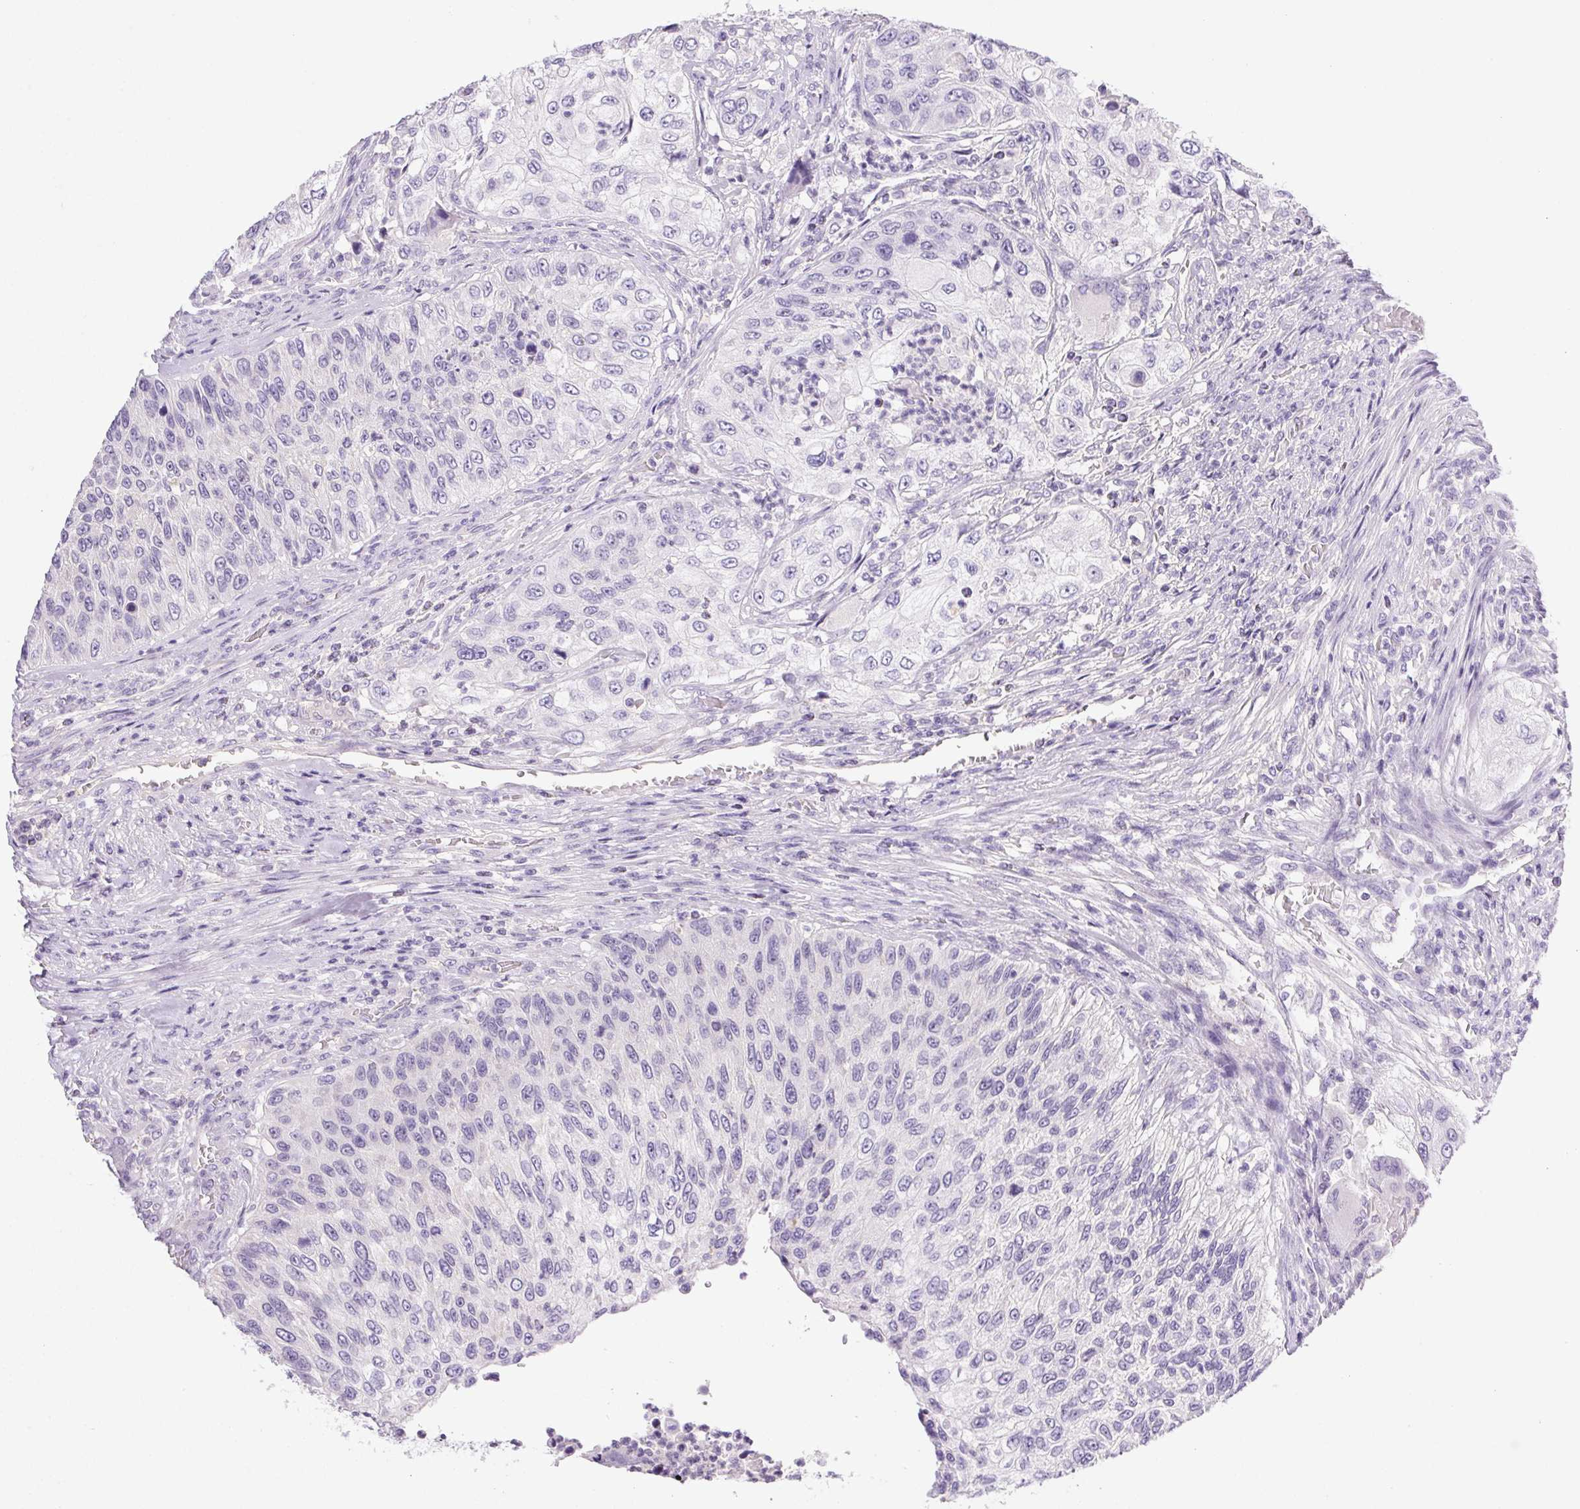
{"staining": {"intensity": "negative", "quantity": "none", "location": "none"}, "tissue": "urothelial cancer", "cell_type": "Tumor cells", "image_type": "cancer", "snomed": [{"axis": "morphology", "description": "Urothelial carcinoma, High grade"}, {"axis": "topography", "description": "Urinary bladder"}], "caption": "The micrograph displays no staining of tumor cells in urothelial cancer.", "gene": "SLC17A7", "patient": {"sex": "female", "age": 60}}